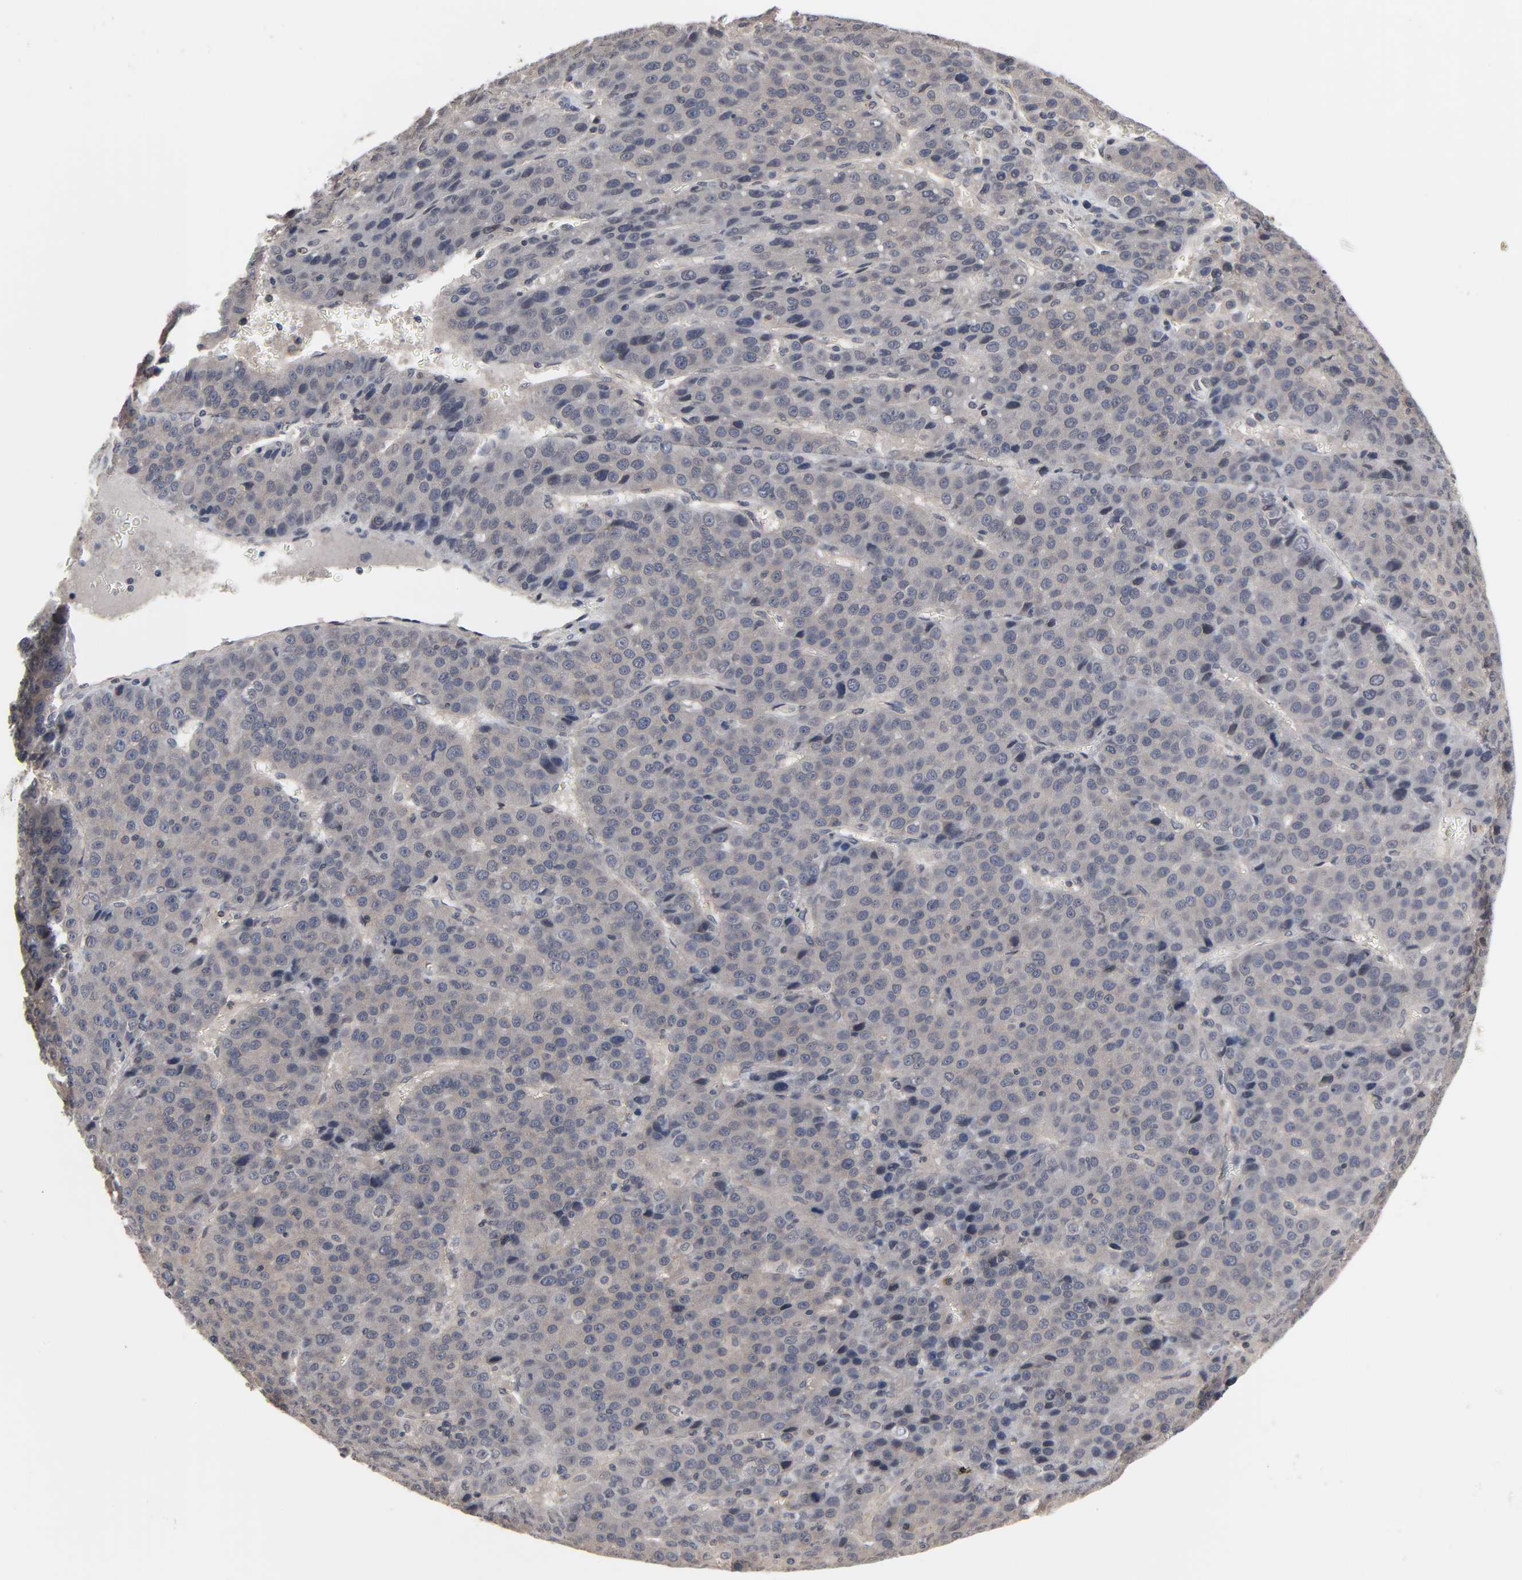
{"staining": {"intensity": "weak", "quantity": ">75%", "location": "cytoplasmic/membranous"}, "tissue": "liver cancer", "cell_type": "Tumor cells", "image_type": "cancer", "snomed": [{"axis": "morphology", "description": "Carcinoma, Hepatocellular, NOS"}, {"axis": "topography", "description": "Liver"}], "caption": "Liver cancer stained for a protein (brown) reveals weak cytoplasmic/membranous positive staining in about >75% of tumor cells.", "gene": "CCDC175", "patient": {"sex": "female", "age": 53}}